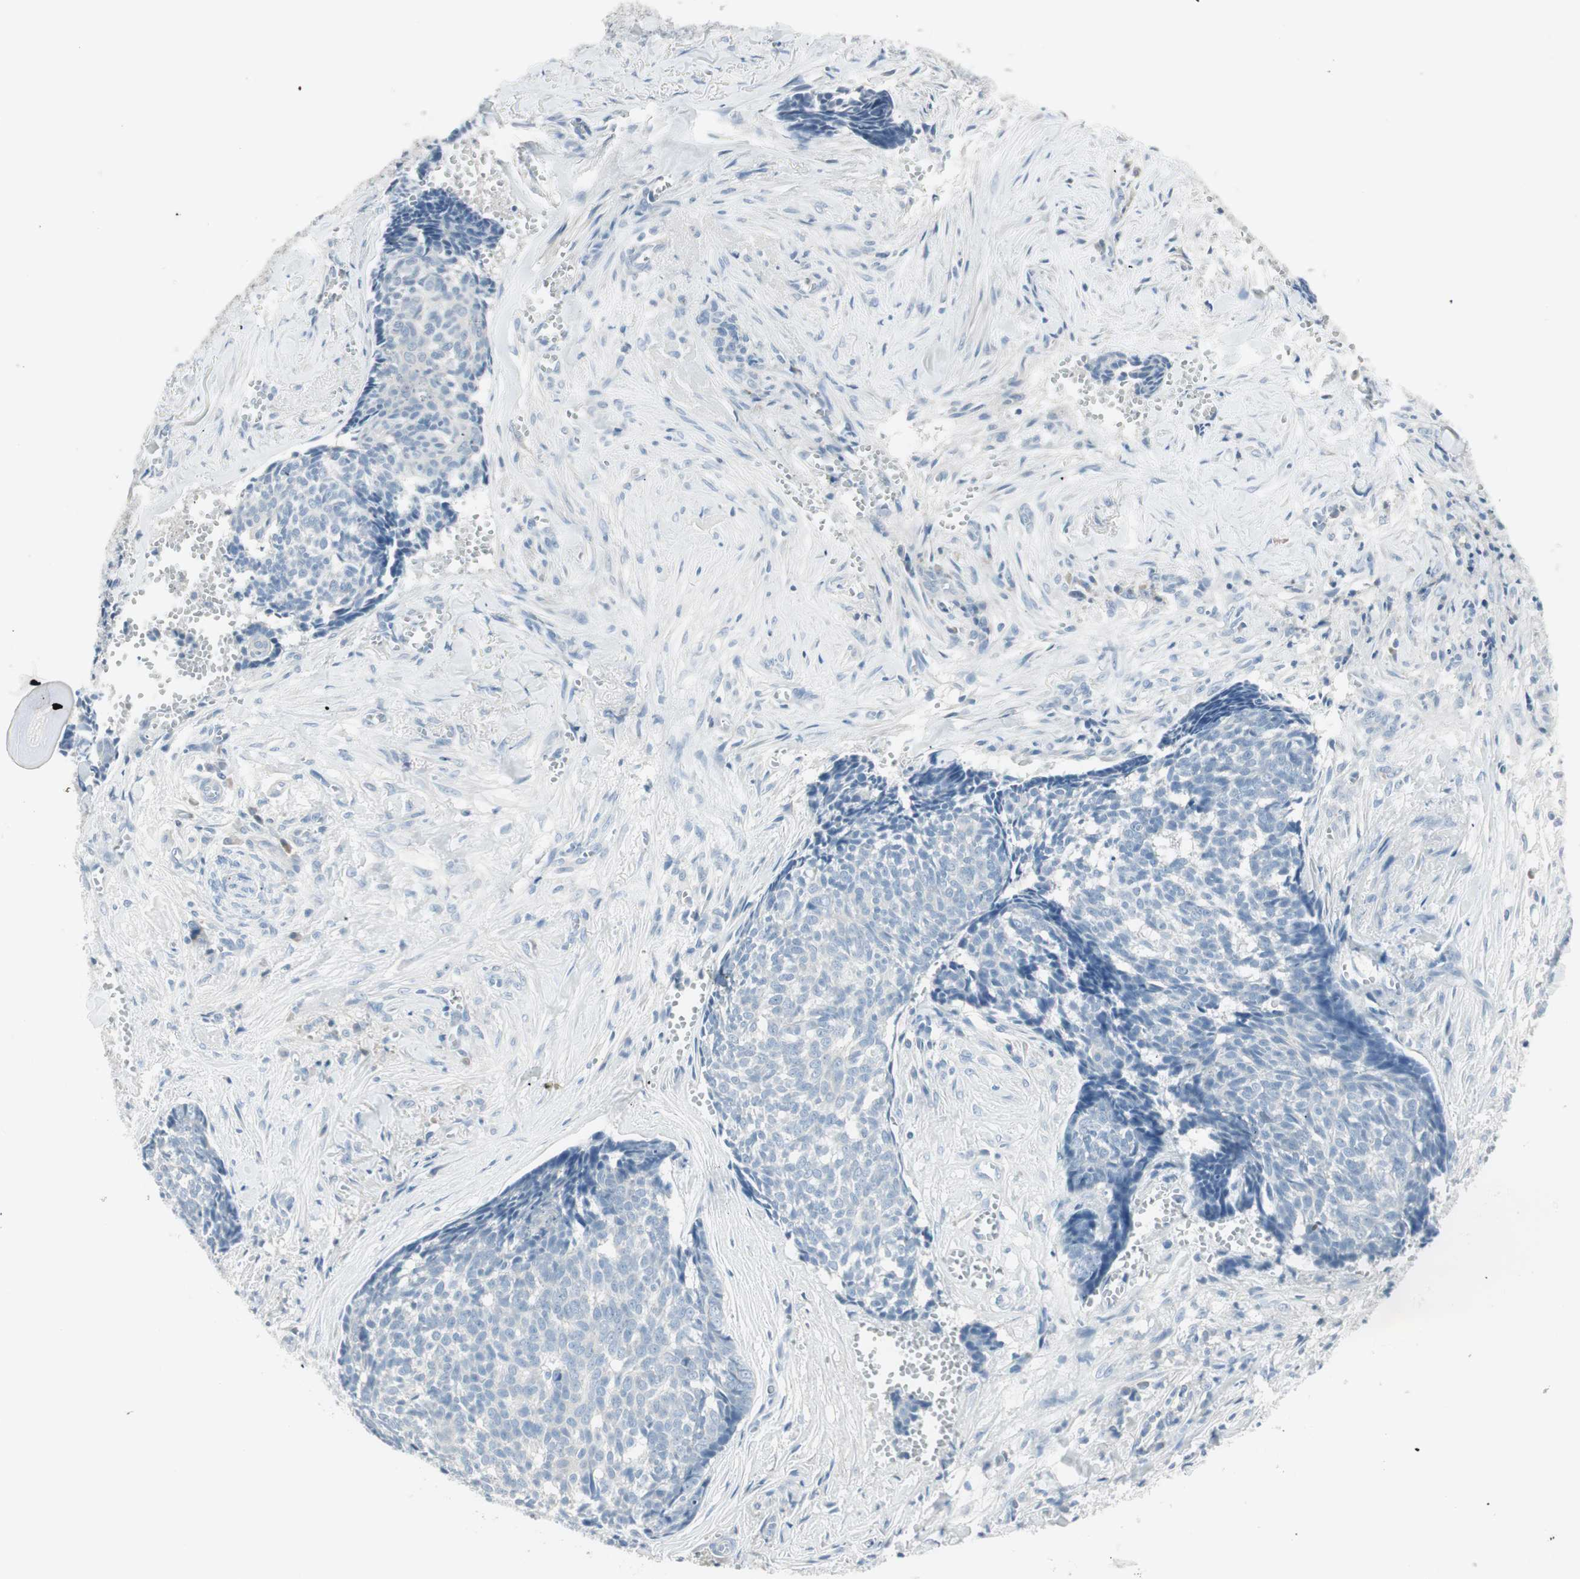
{"staining": {"intensity": "negative", "quantity": "none", "location": "none"}, "tissue": "skin cancer", "cell_type": "Tumor cells", "image_type": "cancer", "snomed": [{"axis": "morphology", "description": "Basal cell carcinoma"}, {"axis": "topography", "description": "Skin"}], "caption": "Human skin cancer stained for a protein using immunohistochemistry (IHC) displays no staining in tumor cells.", "gene": "ITLN2", "patient": {"sex": "male", "age": 84}}